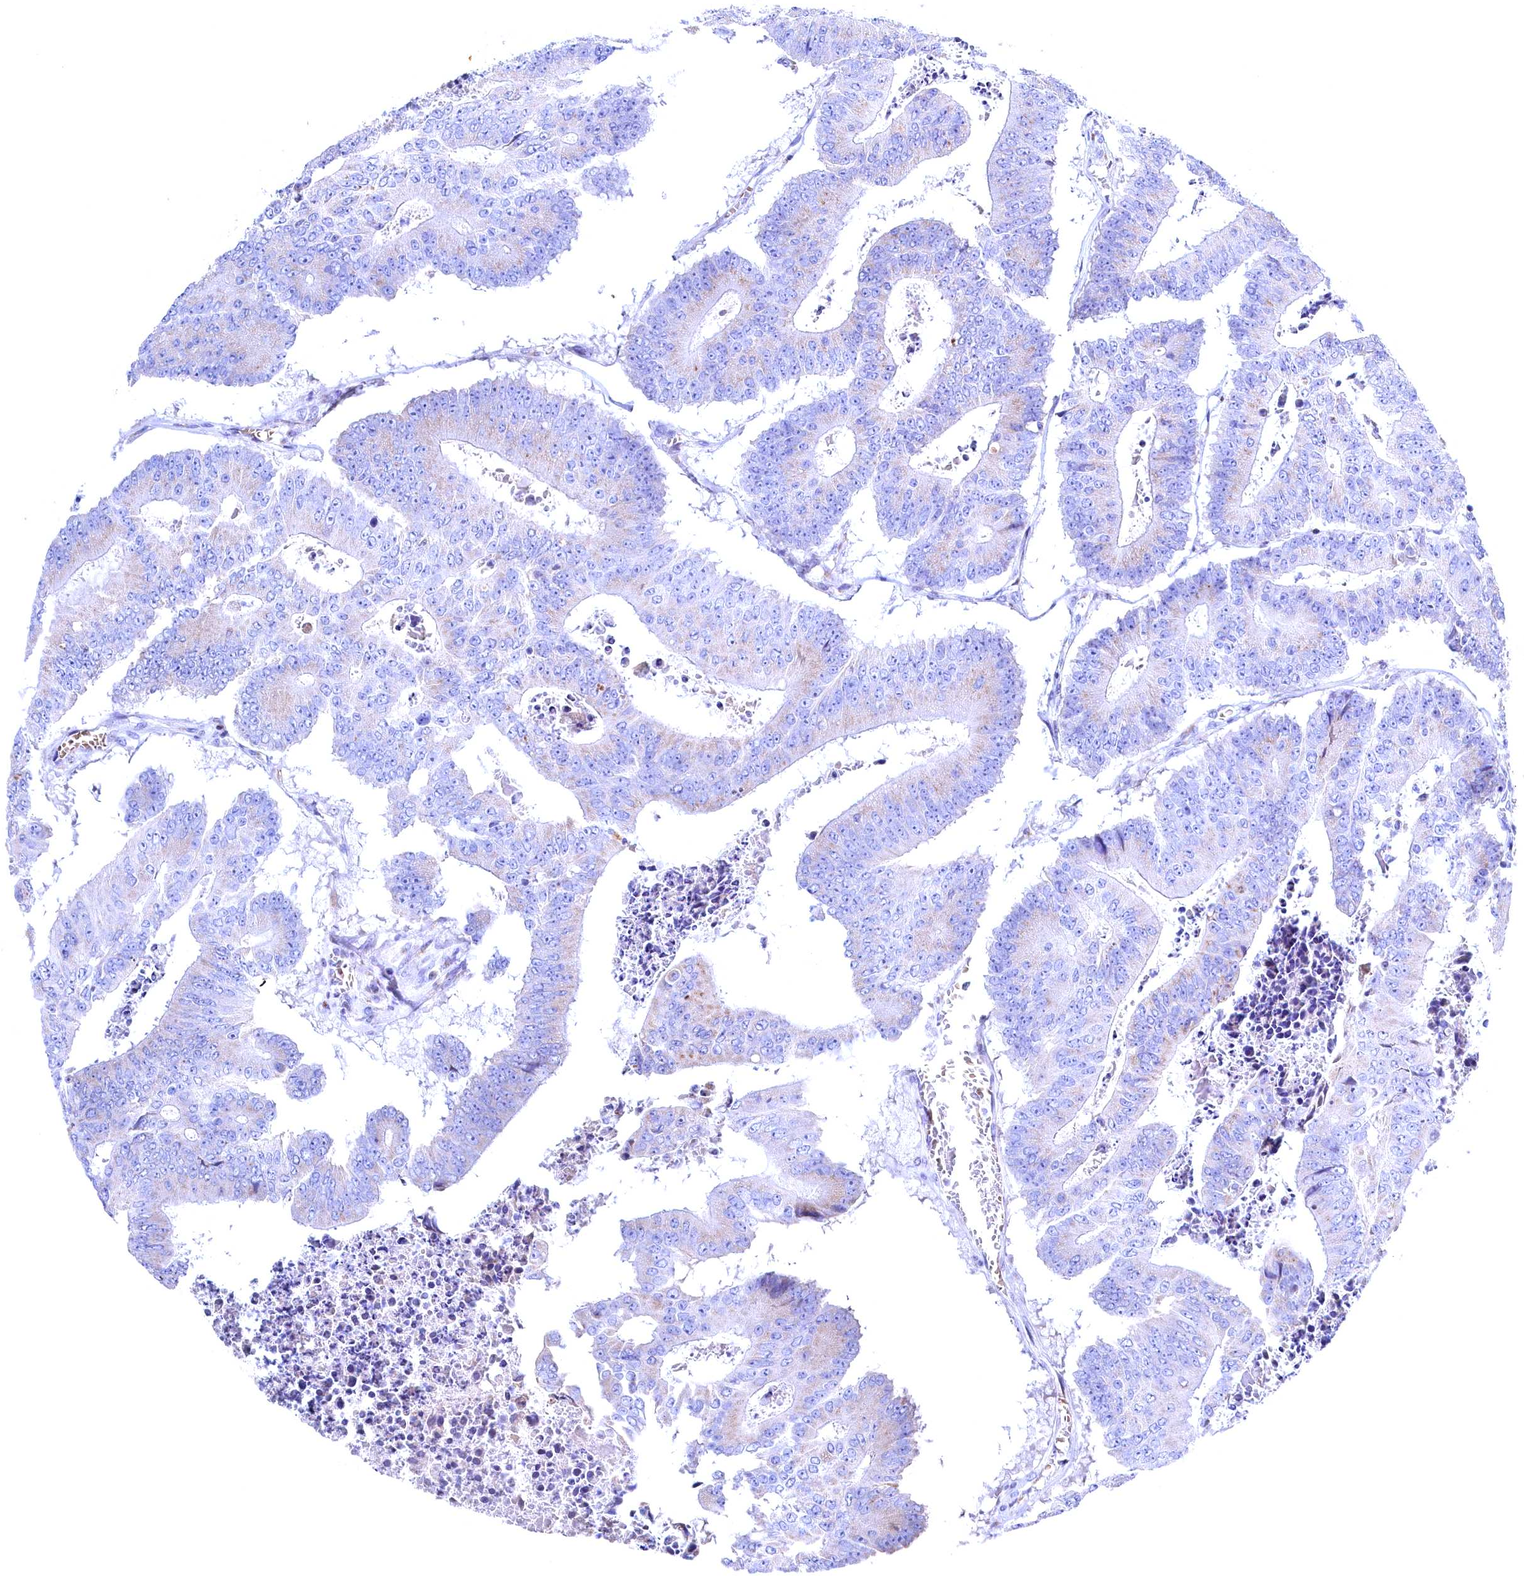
{"staining": {"intensity": "weak", "quantity": "<25%", "location": "cytoplasmic/membranous"}, "tissue": "colorectal cancer", "cell_type": "Tumor cells", "image_type": "cancer", "snomed": [{"axis": "morphology", "description": "Adenocarcinoma, NOS"}, {"axis": "topography", "description": "Colon"}], "caption": "Colorectal cancer (adenocarcinoma) stained for a protein using immunohistochemistry (IHC) displays no expression tumor cells.", "gene": "GPR108", "patient": {"sex": "male", "age": 87}}